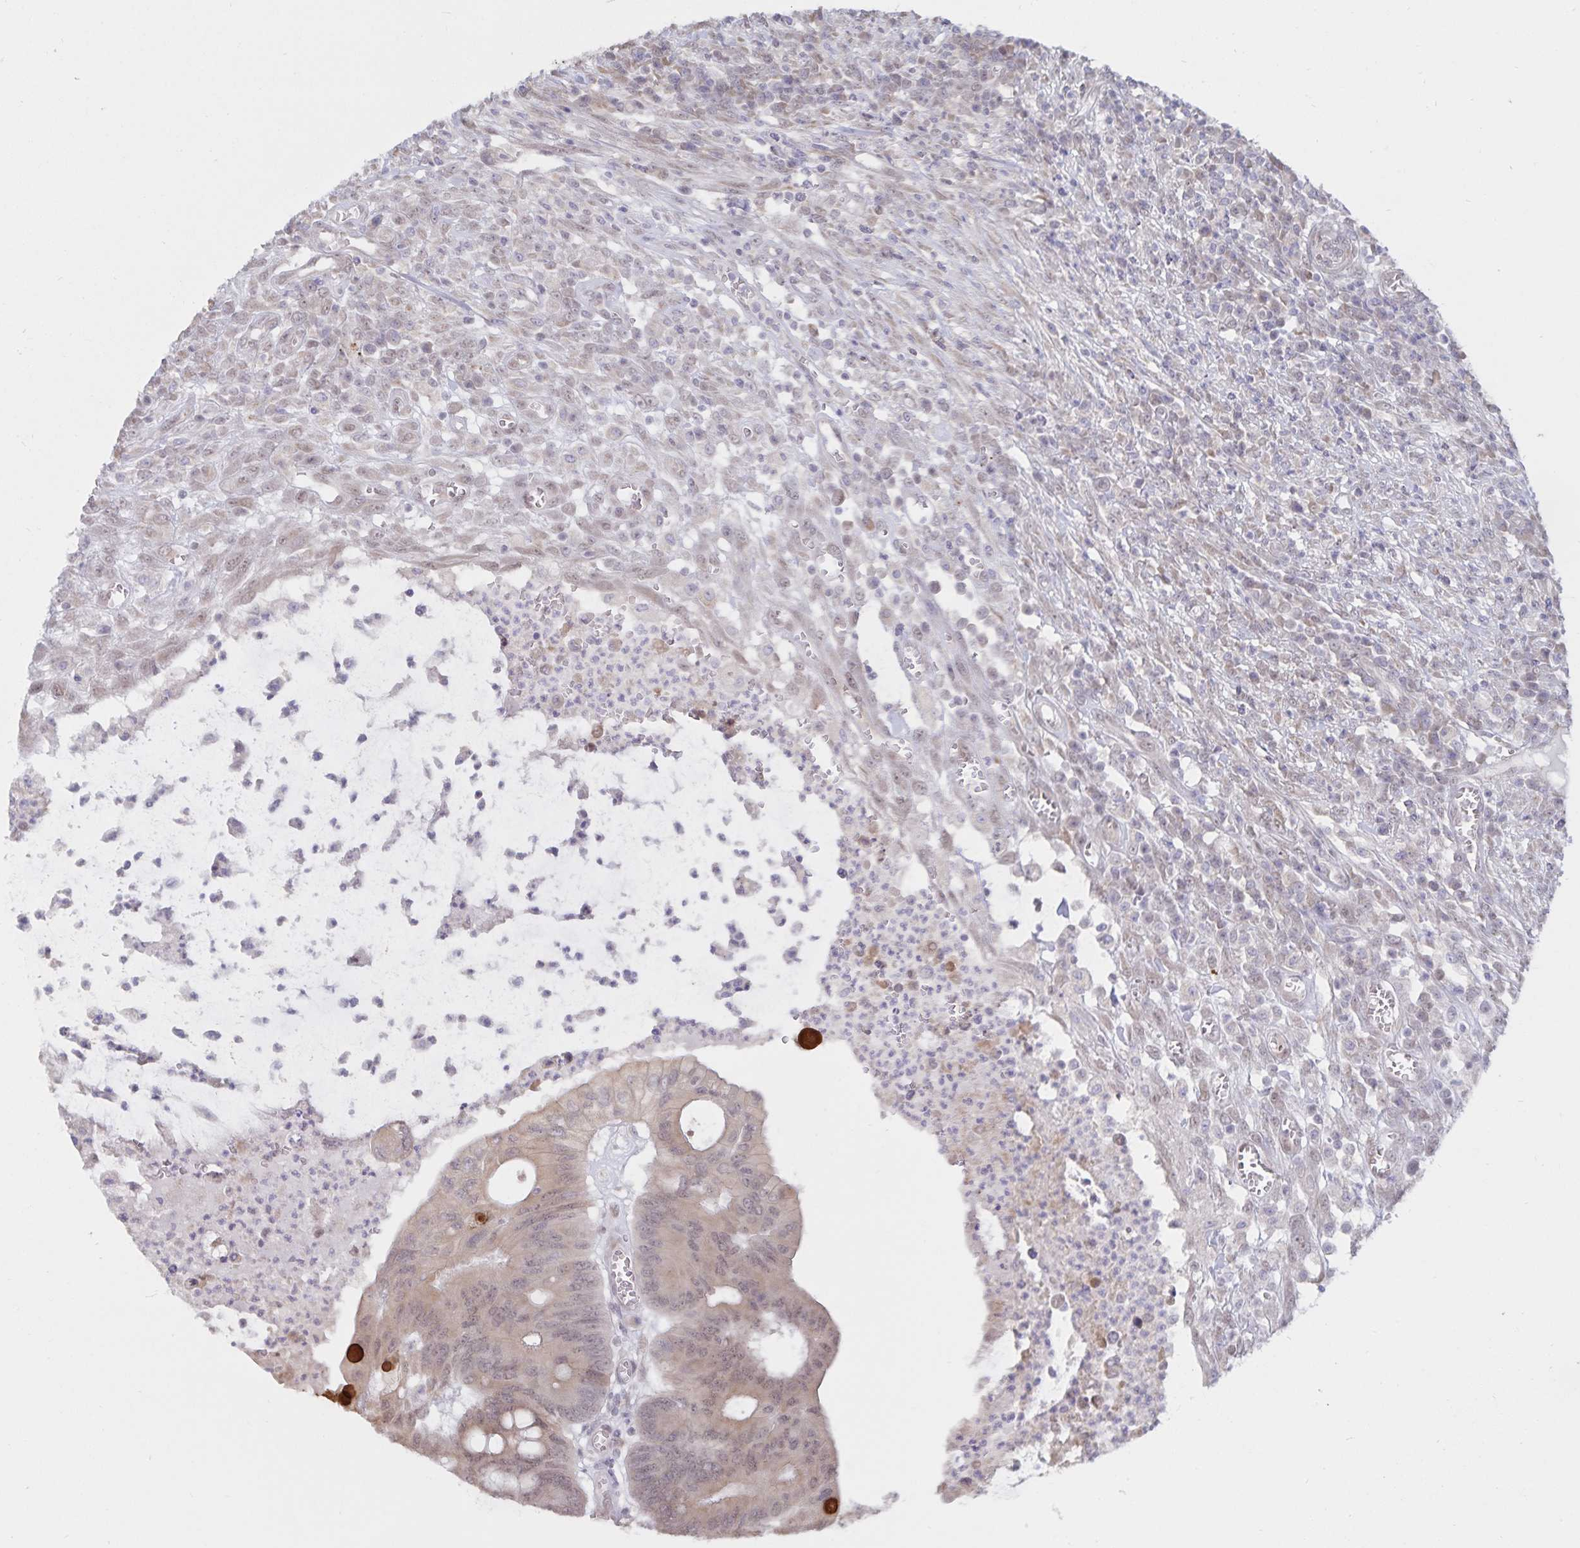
{"staining": {"intensity": "weak", "quantity": ">75%", "location": "cytoplasmic/membranous,nuclear"}, "tissue": "colorectal cancer", "cell_type": "Tumor cells", "image_type": "cancer", "snomed": [{"axis": "morphology", "description": "Adenocarcinoma, NOS"}, {"axis": "topography", "description": "Colon"}], "caption": "Protein staining of adenocarcinoma (colorectal) tissue reveals weak cytoplasmic/membranous and nuclear staining in approximately >75% of tumor cells. Nuclei are stained in blue.", "gene": "ATP2A2", "patient": {"sex": "male", "age": 65}}